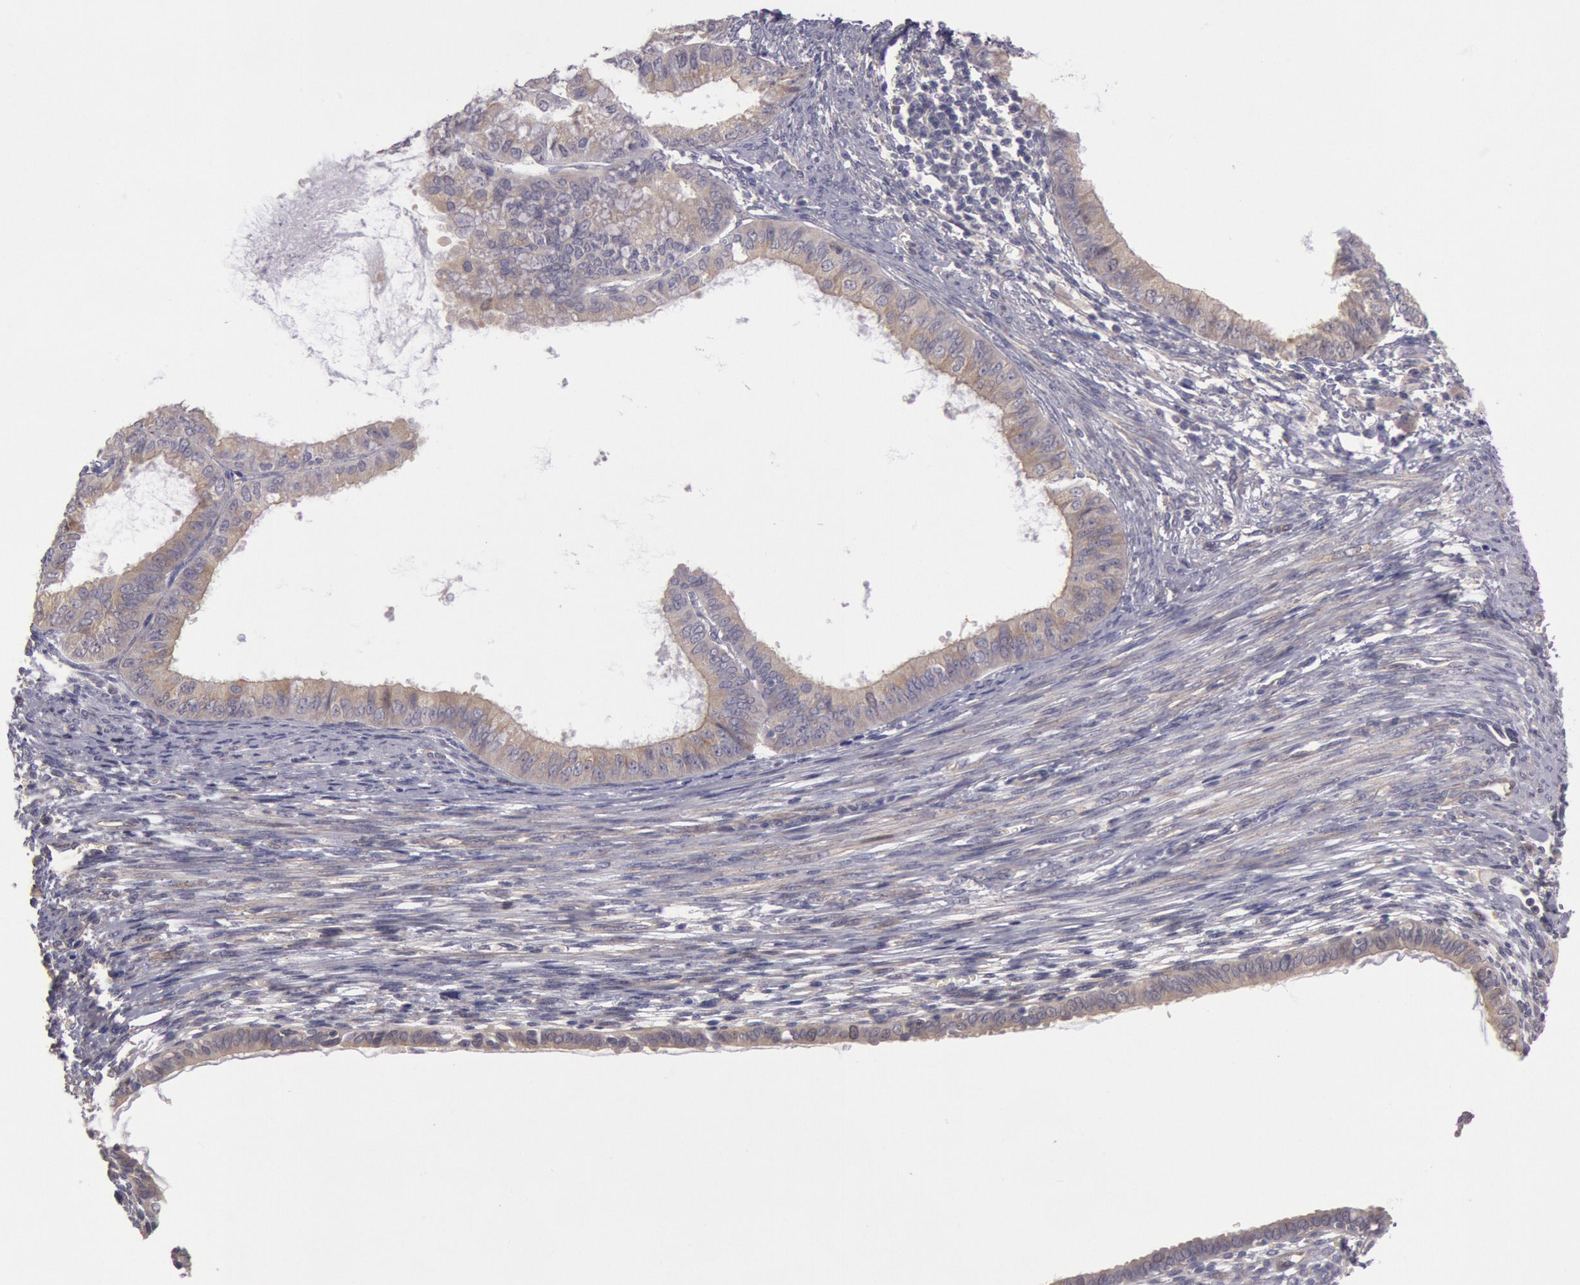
{"staining": {"intensity": "negative", "quantity": "none", "location": "none"}, "tissue": "endometrial cancer", "cell_type": "Tumor cells", "image_type": "cancer", "snomed": [{"axis": "morphology", "description": "Adenocarcinoma, NOS"}, {"axis": "topography", "description": "Endometrium"}], "caption": "The micrograph reveals no significant expression in tumor cells of endometrial cancer (adenocarcinoma).", "gene": "AMOTL1", "patient": {"sex": "female", "age": 76}}